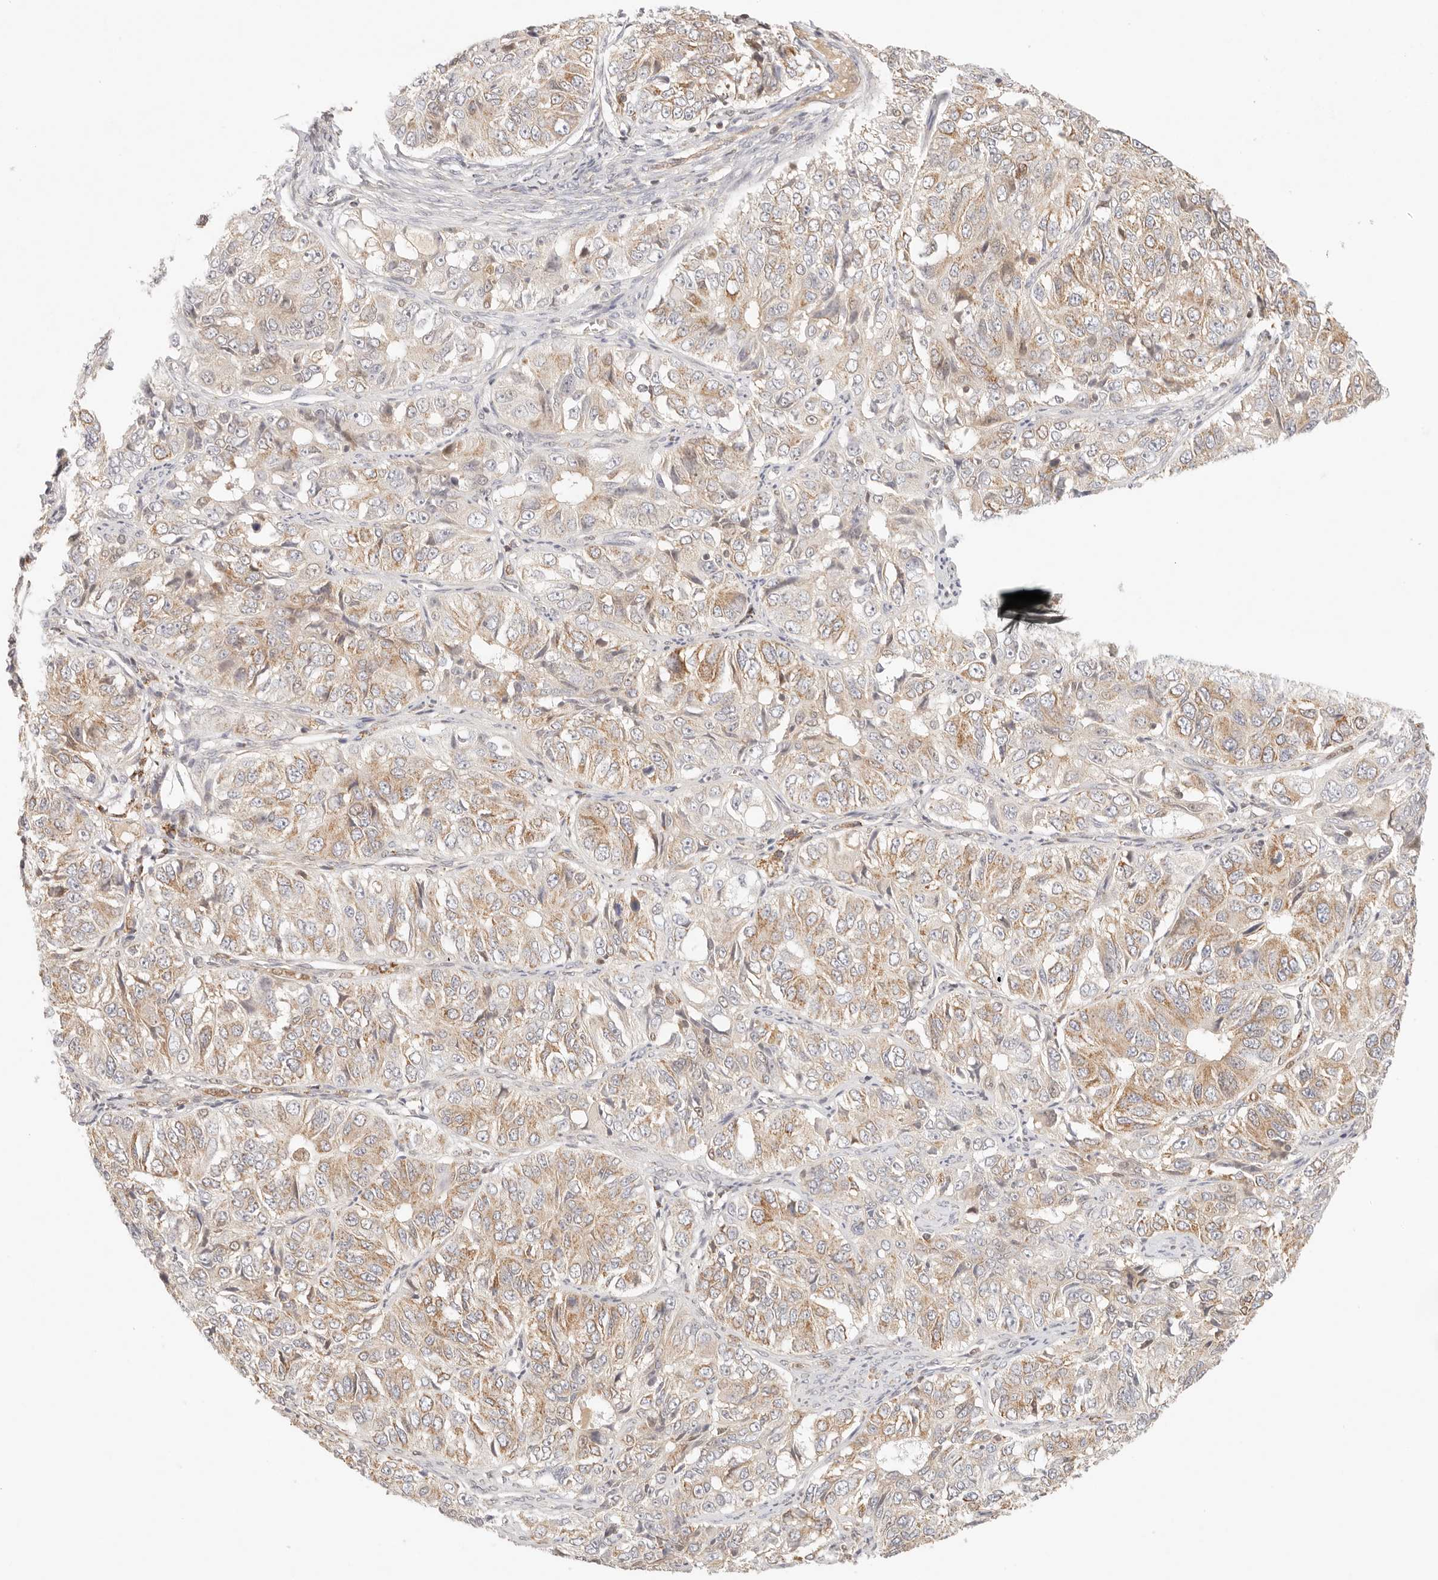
{"staining": {"intensity": "moderate", "quantity": ">75%", "location": "cytoplasmic/membranous"}, "tissue": "ovarian cancer", "cell_type": "Tumor cells", "image_type": "cancer", "snomed": [{"axis": "morphology", "description": "Carcinoma, endometroid"}, {"axis": "topography", "description": "Ovary"}], "caption": "Tumor cells show moderate cytoplasmic/membranous staining in about >75% of cells in ovarian cancer.", "gene": "COA6", "patient": {"sex": "female", "age": 51}}